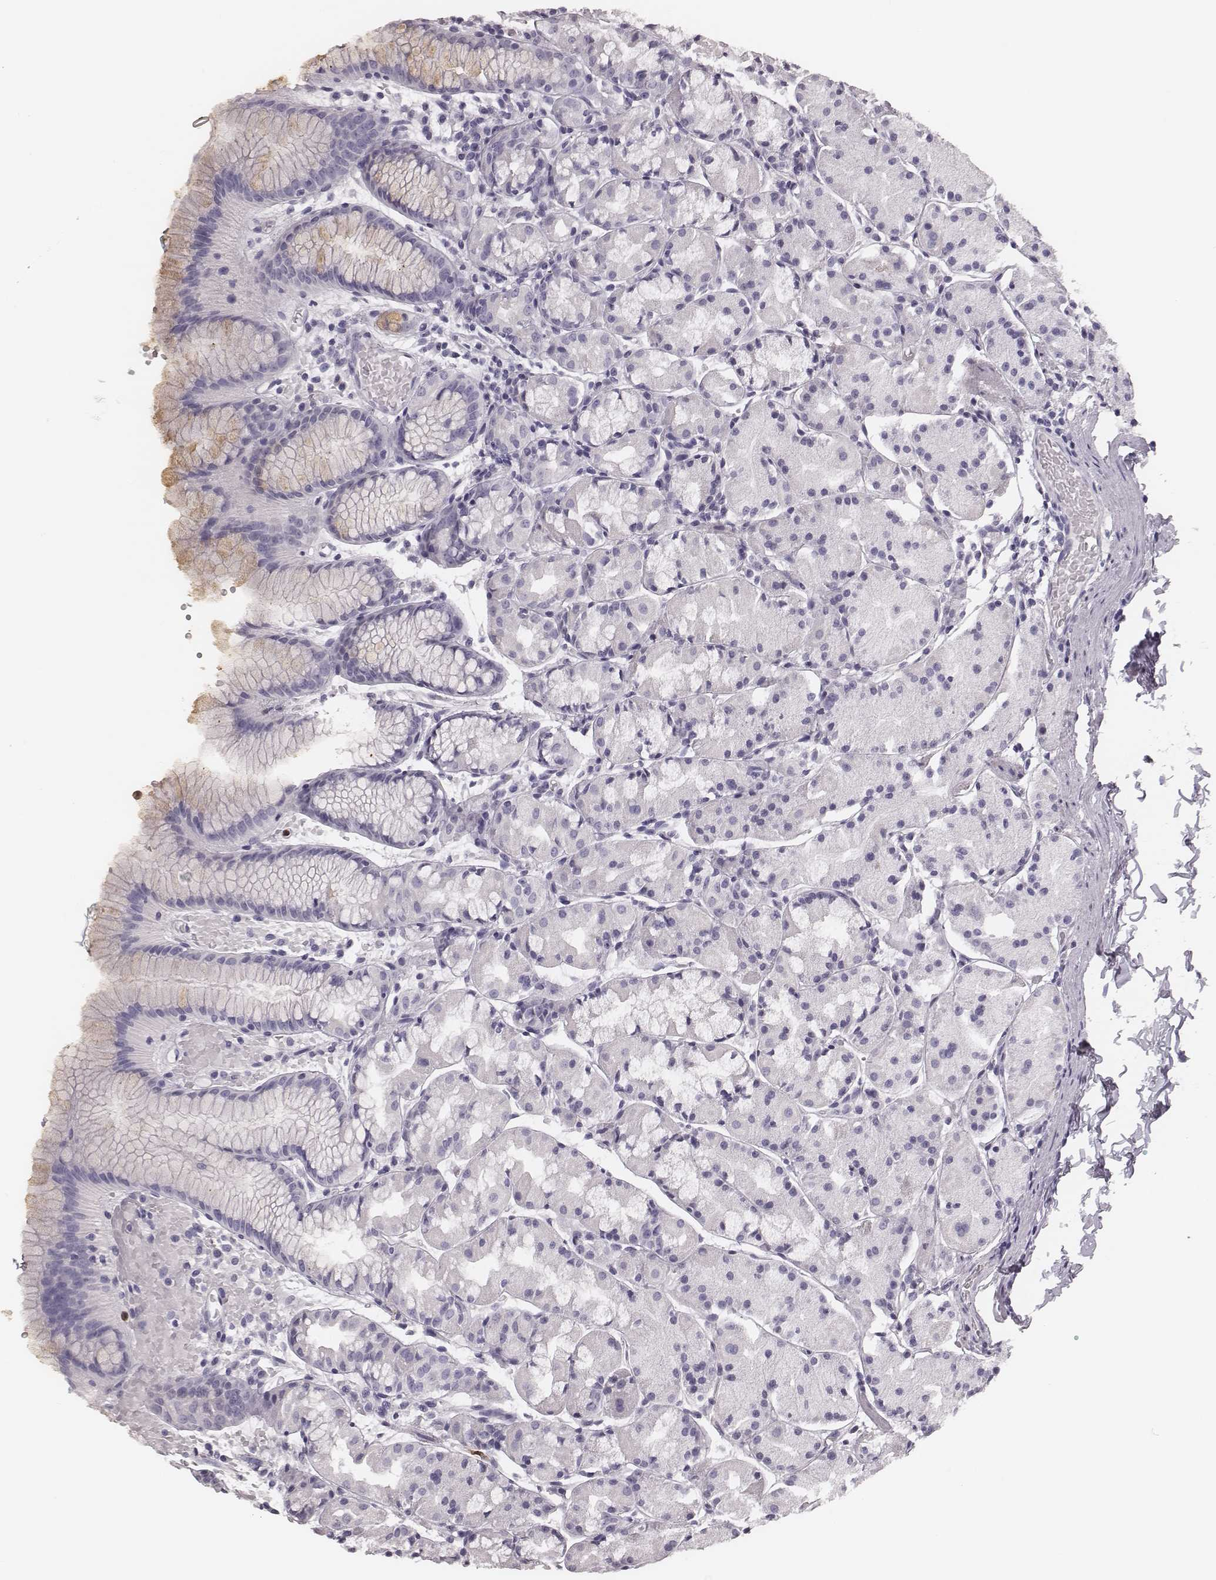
{"staining": {"intensity": "negative", "quantity": "none", "location": "none"}, "tissue": "stomach", "cell_type": "Glandular cells", "image_type": "normal", "snomed": [{"axis": "morphology", "description": "Normal tissue, NOS"}, {"axis": "topography", "description": "Stomach, upper"}], "caption": "DAB (3,3'-diaminobenzidine) immunohistochemical staining of unremarkable human stomach exhibits no significant positivity in glandular cells.", "gene": "ELANE", "patient": {"sex": "male", "age": 47}}